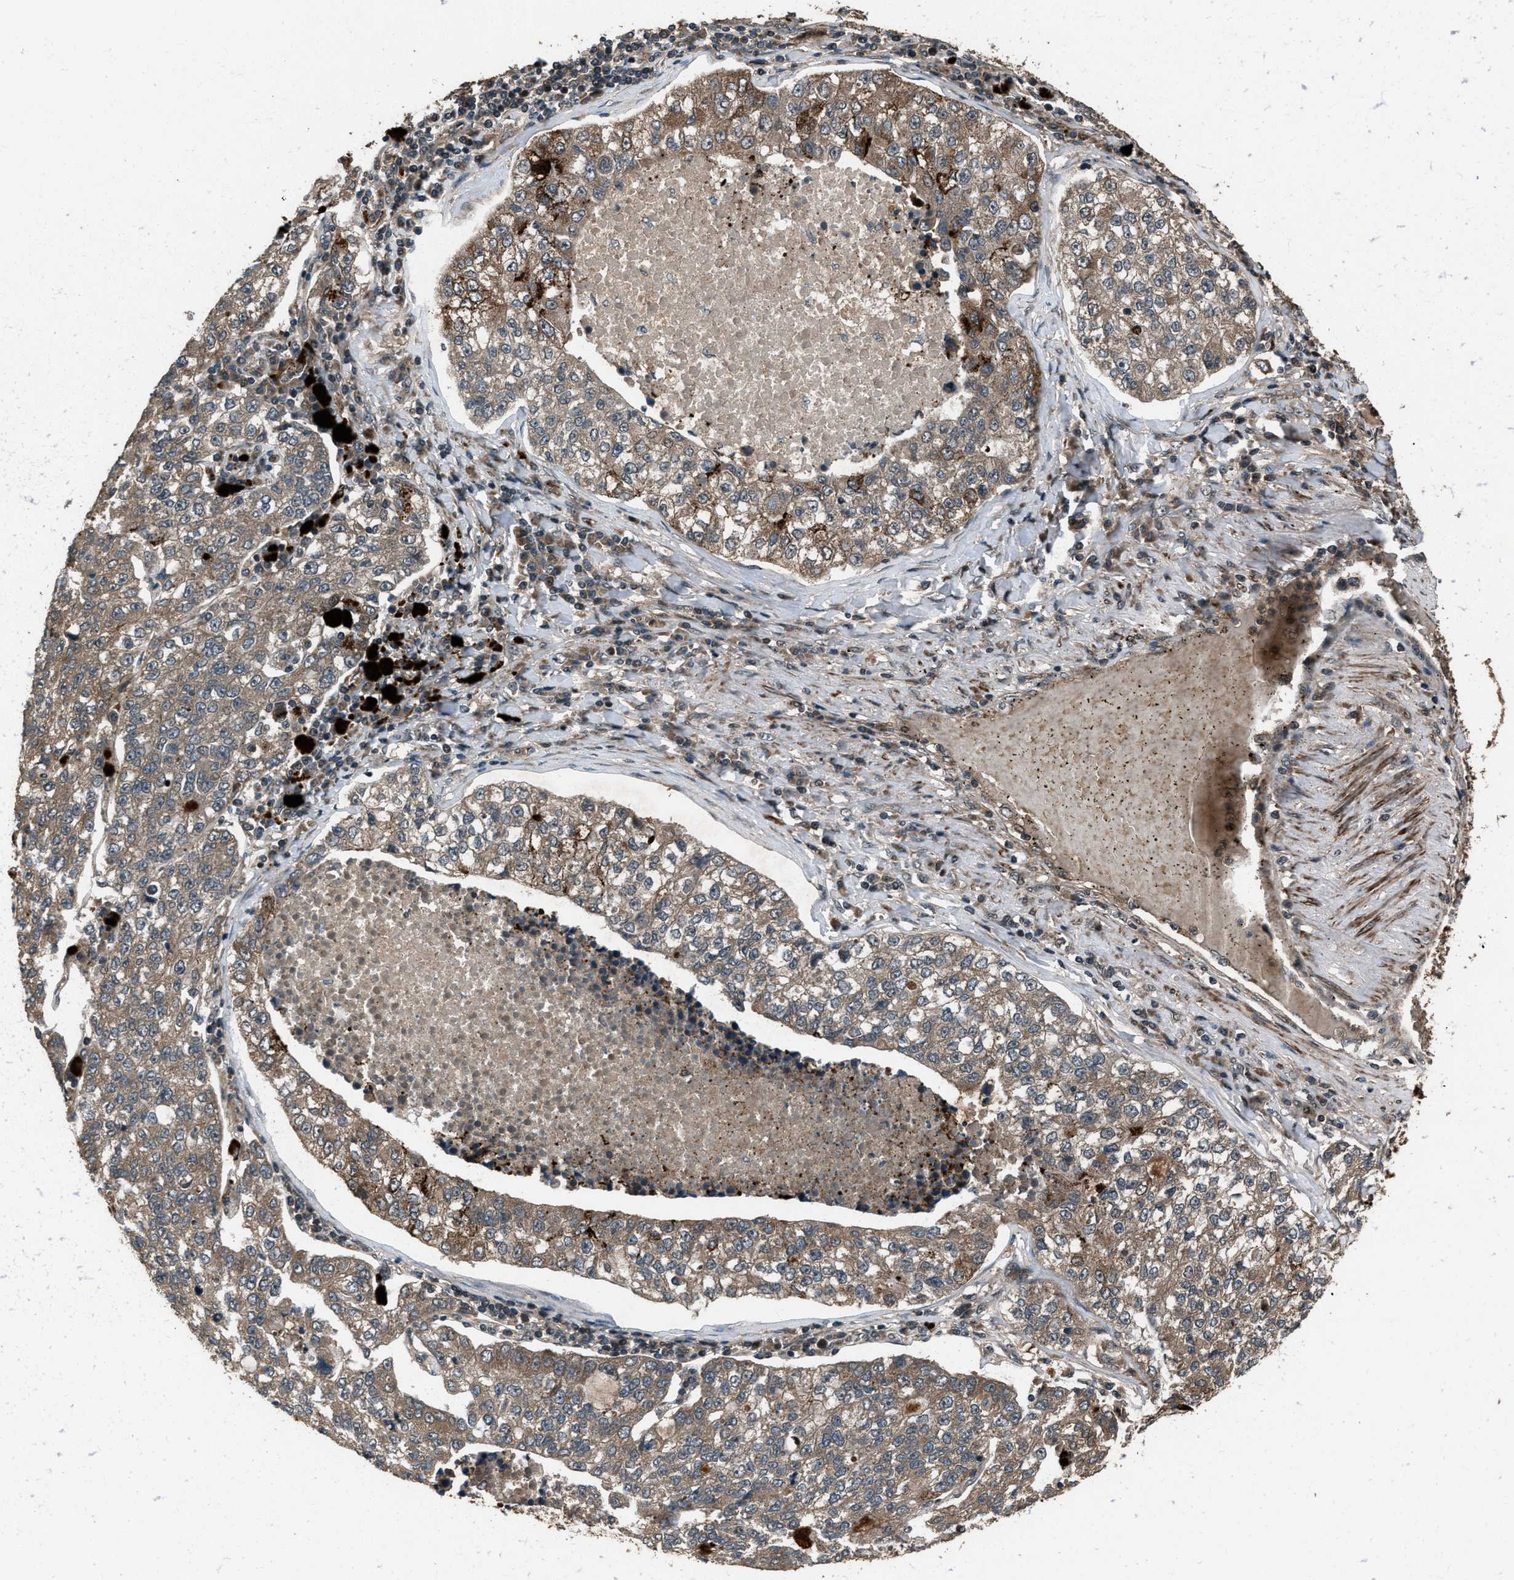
{"staining": {"intensity": "weak", "quantity": ">75%", "location": "cytoplasmic/membranous"}, "tissue": "lung cancer", "cell_type": "Tumor cells", "image_type": "cancer", "snomed": [{"axis": "morphology", "description": "Adenocarcinoma, NOS"}, {"axis": "topography", "description": "Lung"}], "caption": "A high-resolution image shows IHC staining of lung adenocarcinoma, which demonstrates weak cytoplasmic/membranous staining in approximately >75% of tumor cells.", "gene": "IRAK4", "patient": {"sex": "male", "age": 49}}